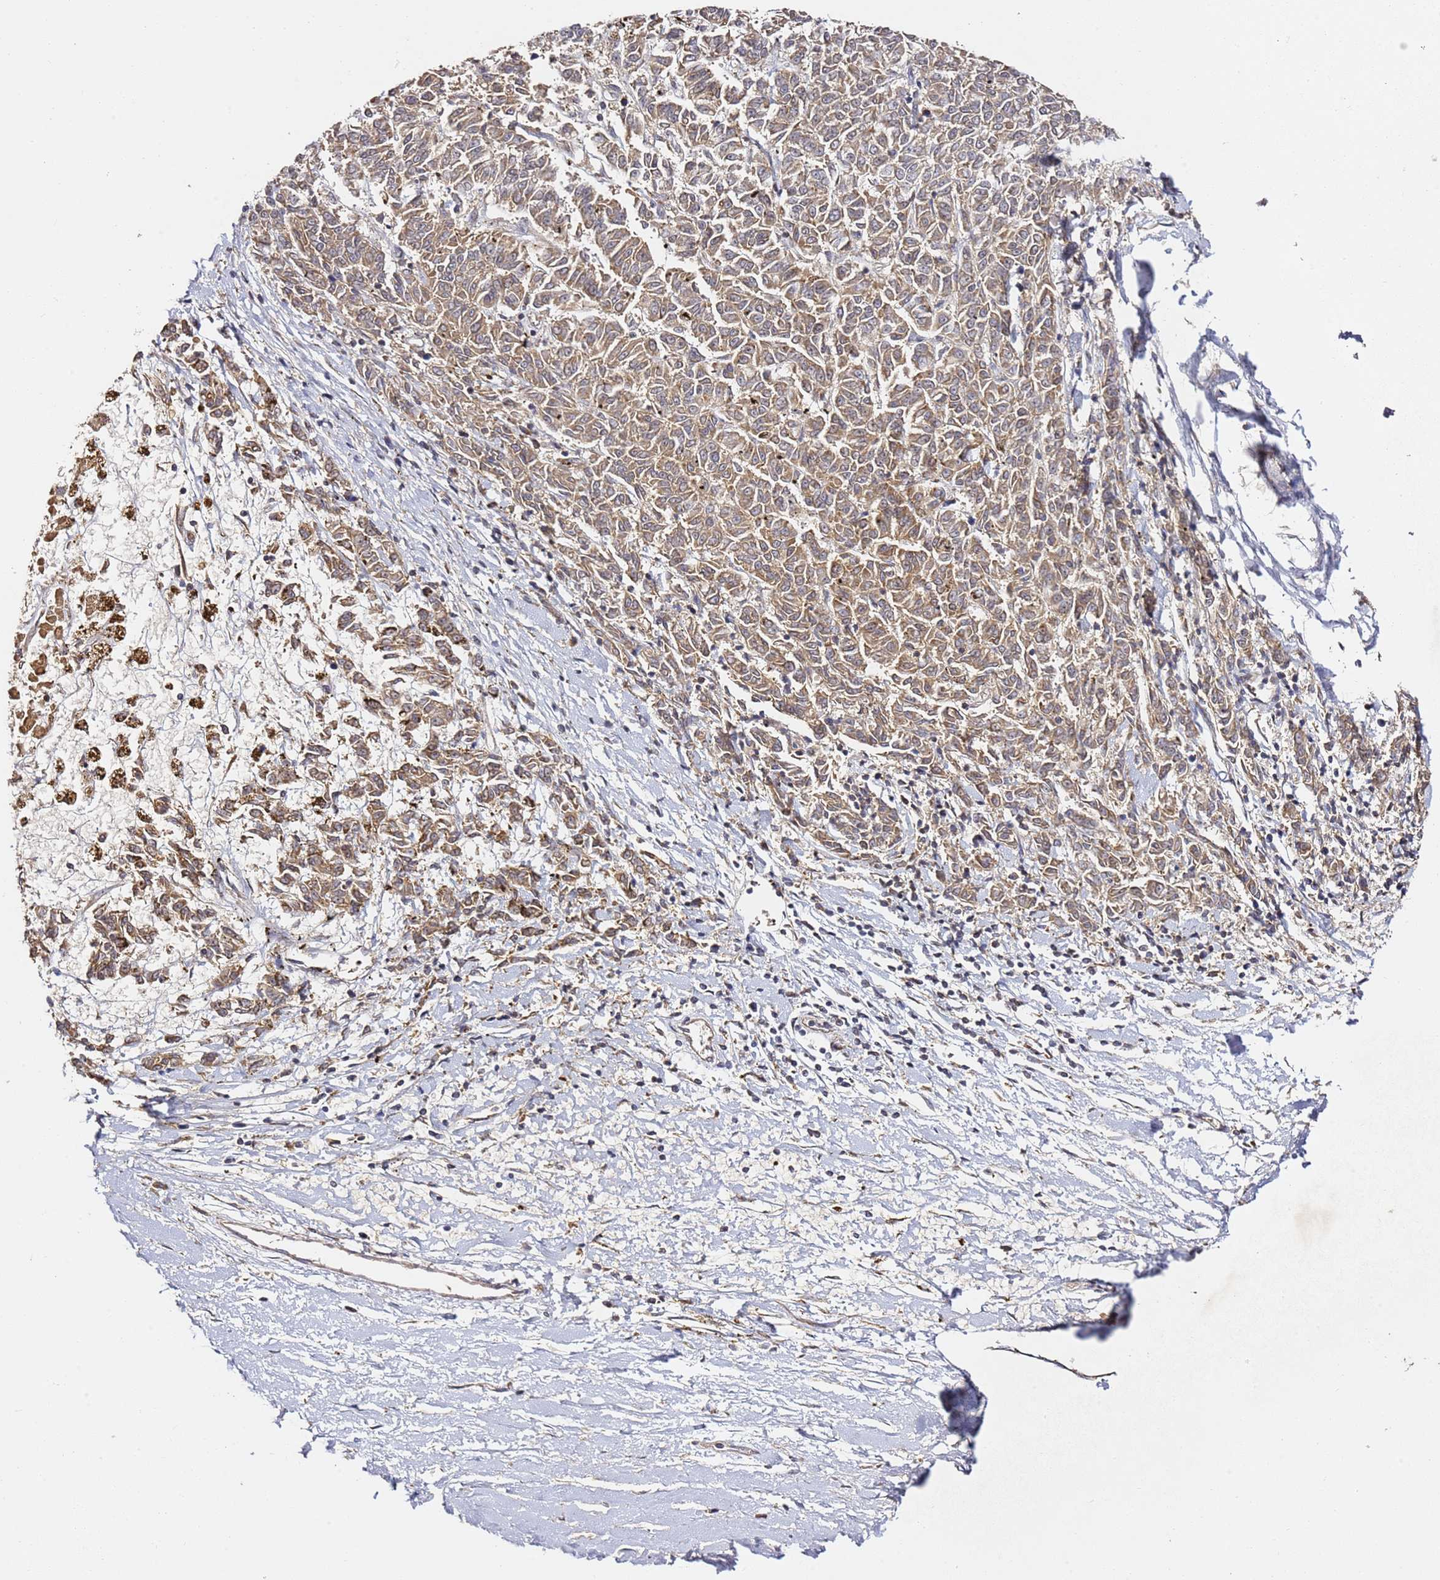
{"staining": {"intensity": "moderate", "quantity": ">75%", "location": "cytoplasmic/membranous"}, "tissue": "melanoma", "cell_type": "Tumor cells", "image_type": "cancer", "snomed": [{"axis": "morphology", "description": "Malignant melanoma, NOS"}, {"axis": "topography", "description": "Skin"}], "caption": "IHC (DAB) staining of human malignant melanoma shows moderate cytoplasmic/membranous protein positivity in about >75% of tumor cells. (brown staining indicates protein expression, while blue staining denotes nuclei).", "gene": "OSBPL2", "patient": {"sex": "female", "age": 72}}